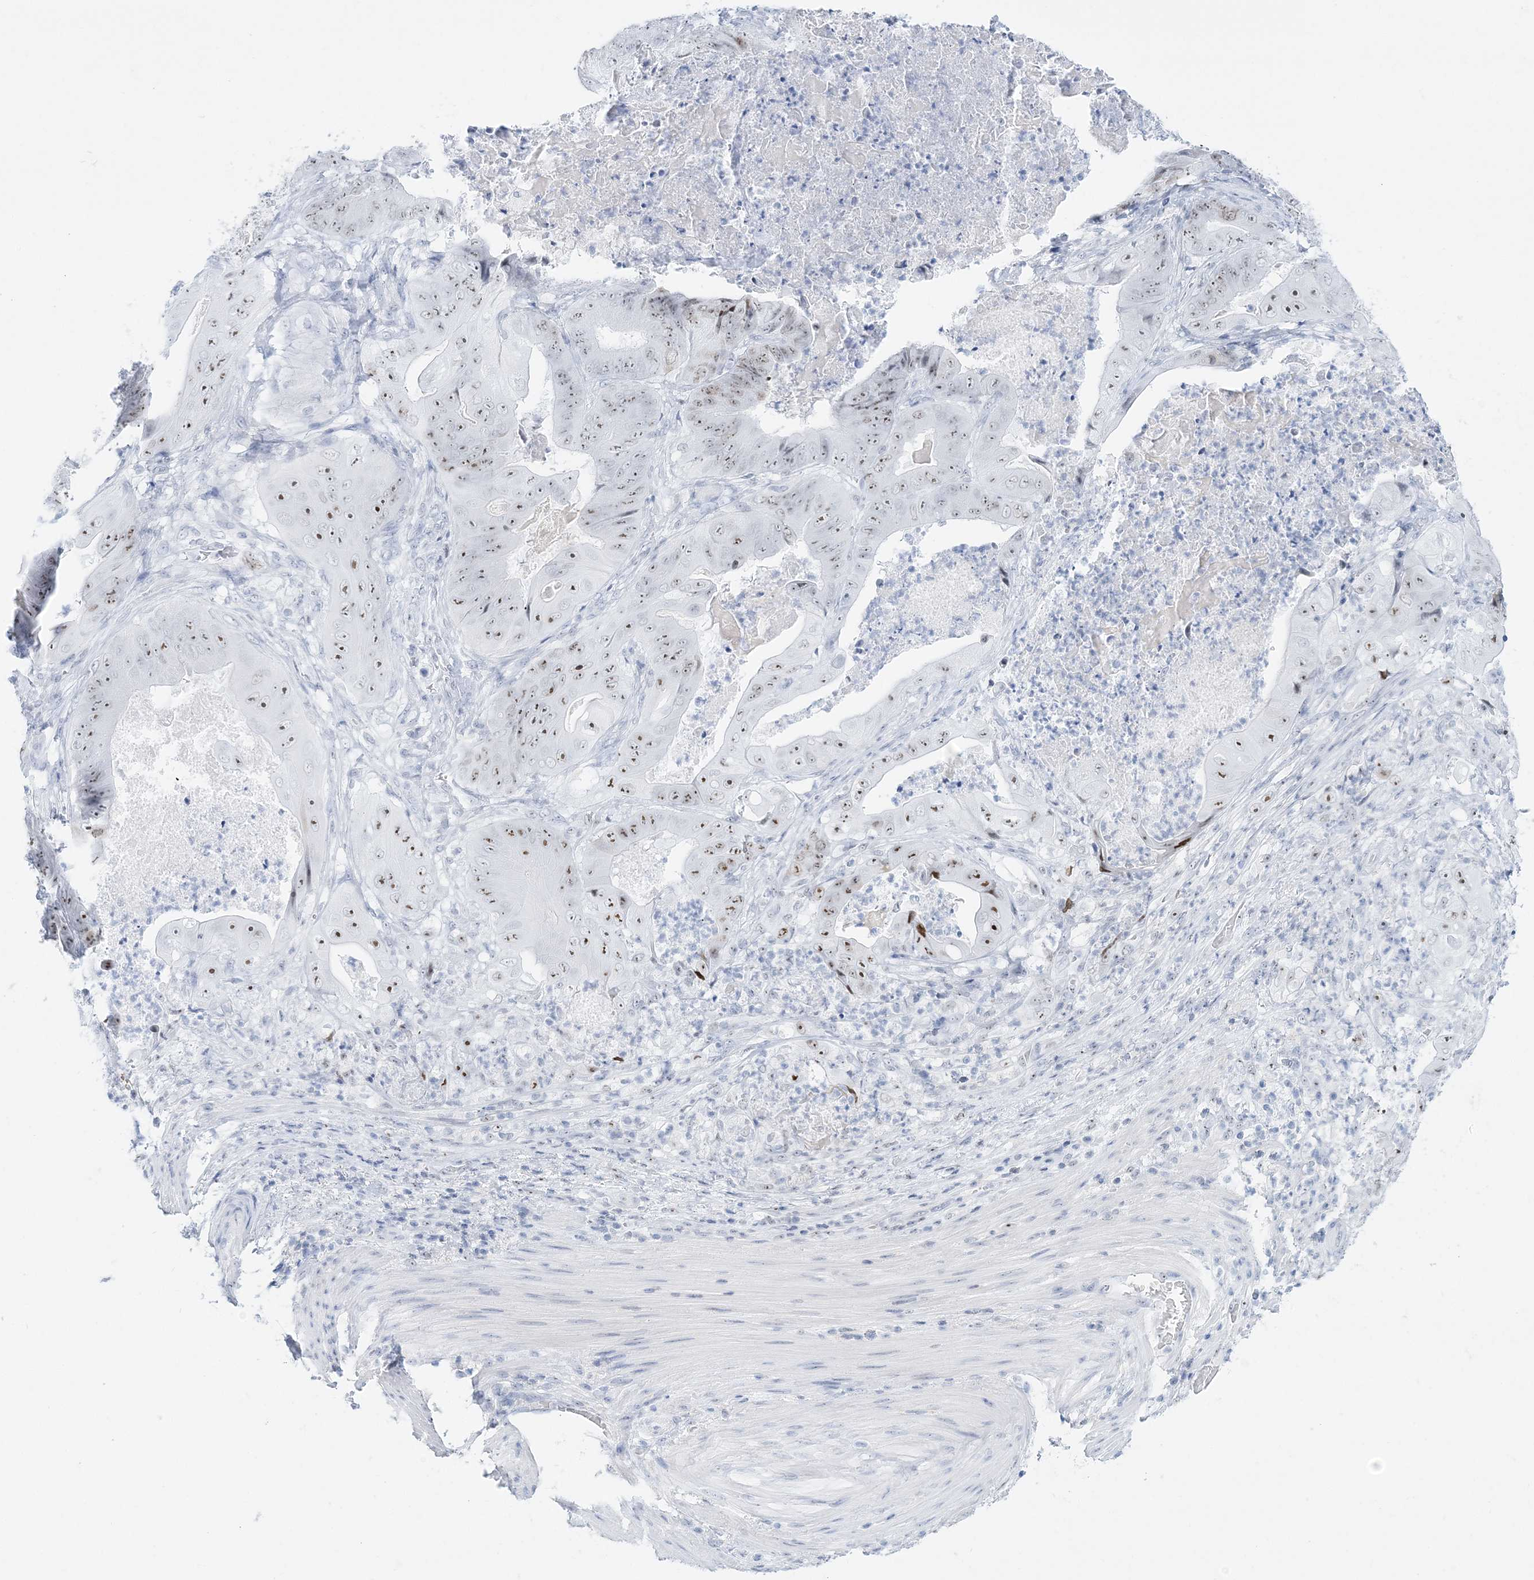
{"staining": {"intensity": "moderate", "quantity": ">75%", "location": "nuclear"}, "tissue": "stomach cancer", "cell_type": "Tumor cells", "image_type": "cancer", "snomed": [{"axis": "morphology", "description": "Adenocarcinoma, NOS"}, {"axis": "topography", "description": "Stomach"}], "caption": "IHC of human adenocarcinoma (stomach) demonstrates medium levels of moderate nuclear positivity in approximately >75% of tumor cells.", "gene": "DDX21", "patient": {"sex": "female", "age": 73}}